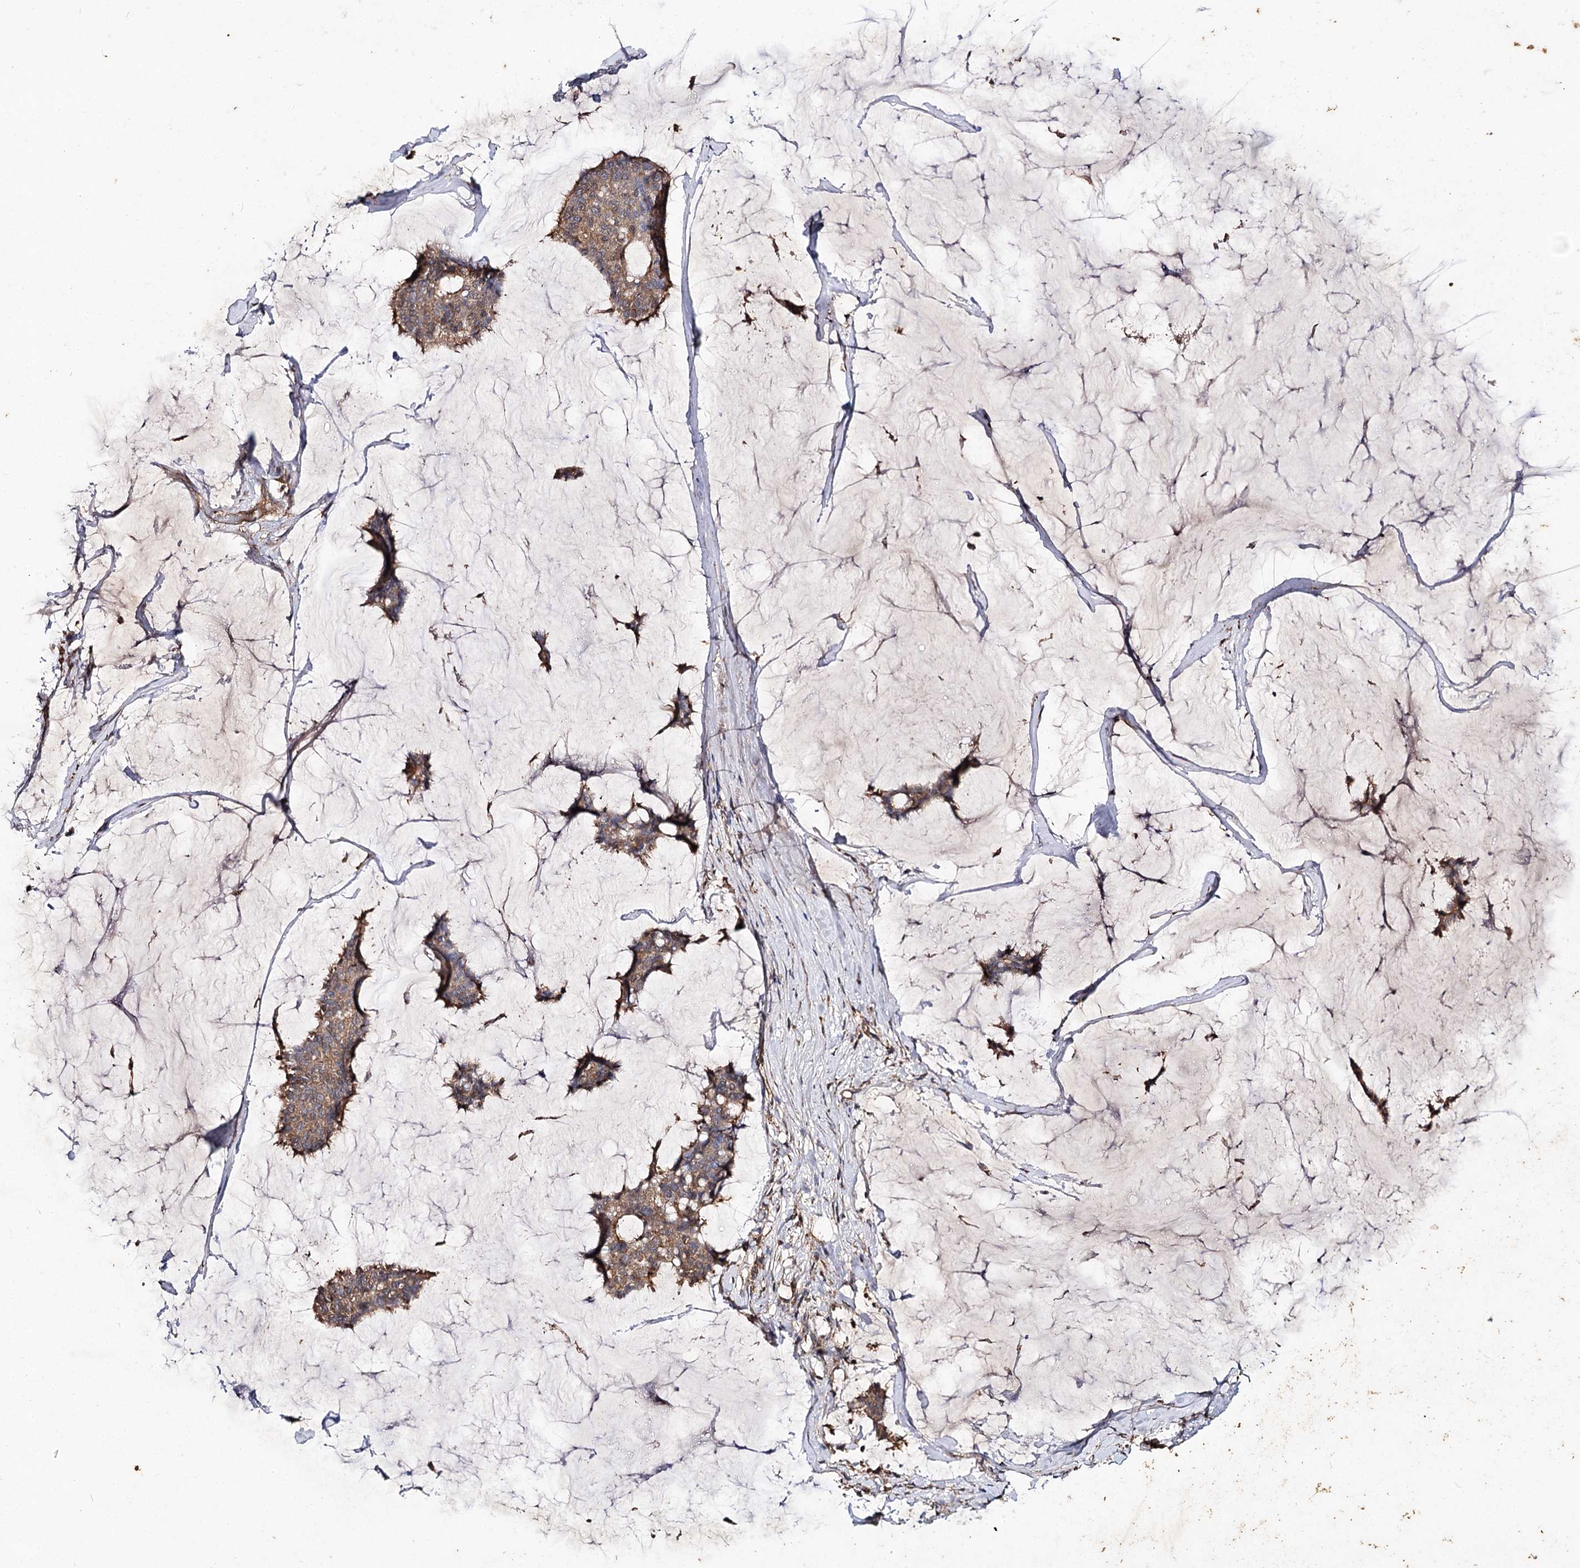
{"staining": {"intensity": "moderate", "quantity": ">75%", "location": "cytoplasmic/membranous"}, "tissue": "breast cancer", "cell_type": "Tumor cells", "image_type": "cancer", "snomed": [{"axis": "morphology", "description": "Duct carcinoma"}, {"axis": "topography", "description": "Breast"}], "caption": "High-power microscopy captured an IHC image of infiltrating ductal carcinoma (breast), revealing moderate cytoplasmic/membranous staining in approximately >75% of tumor cells.", "gene": "ARL13A", "patient": {"sex": "female", "age": 93}}